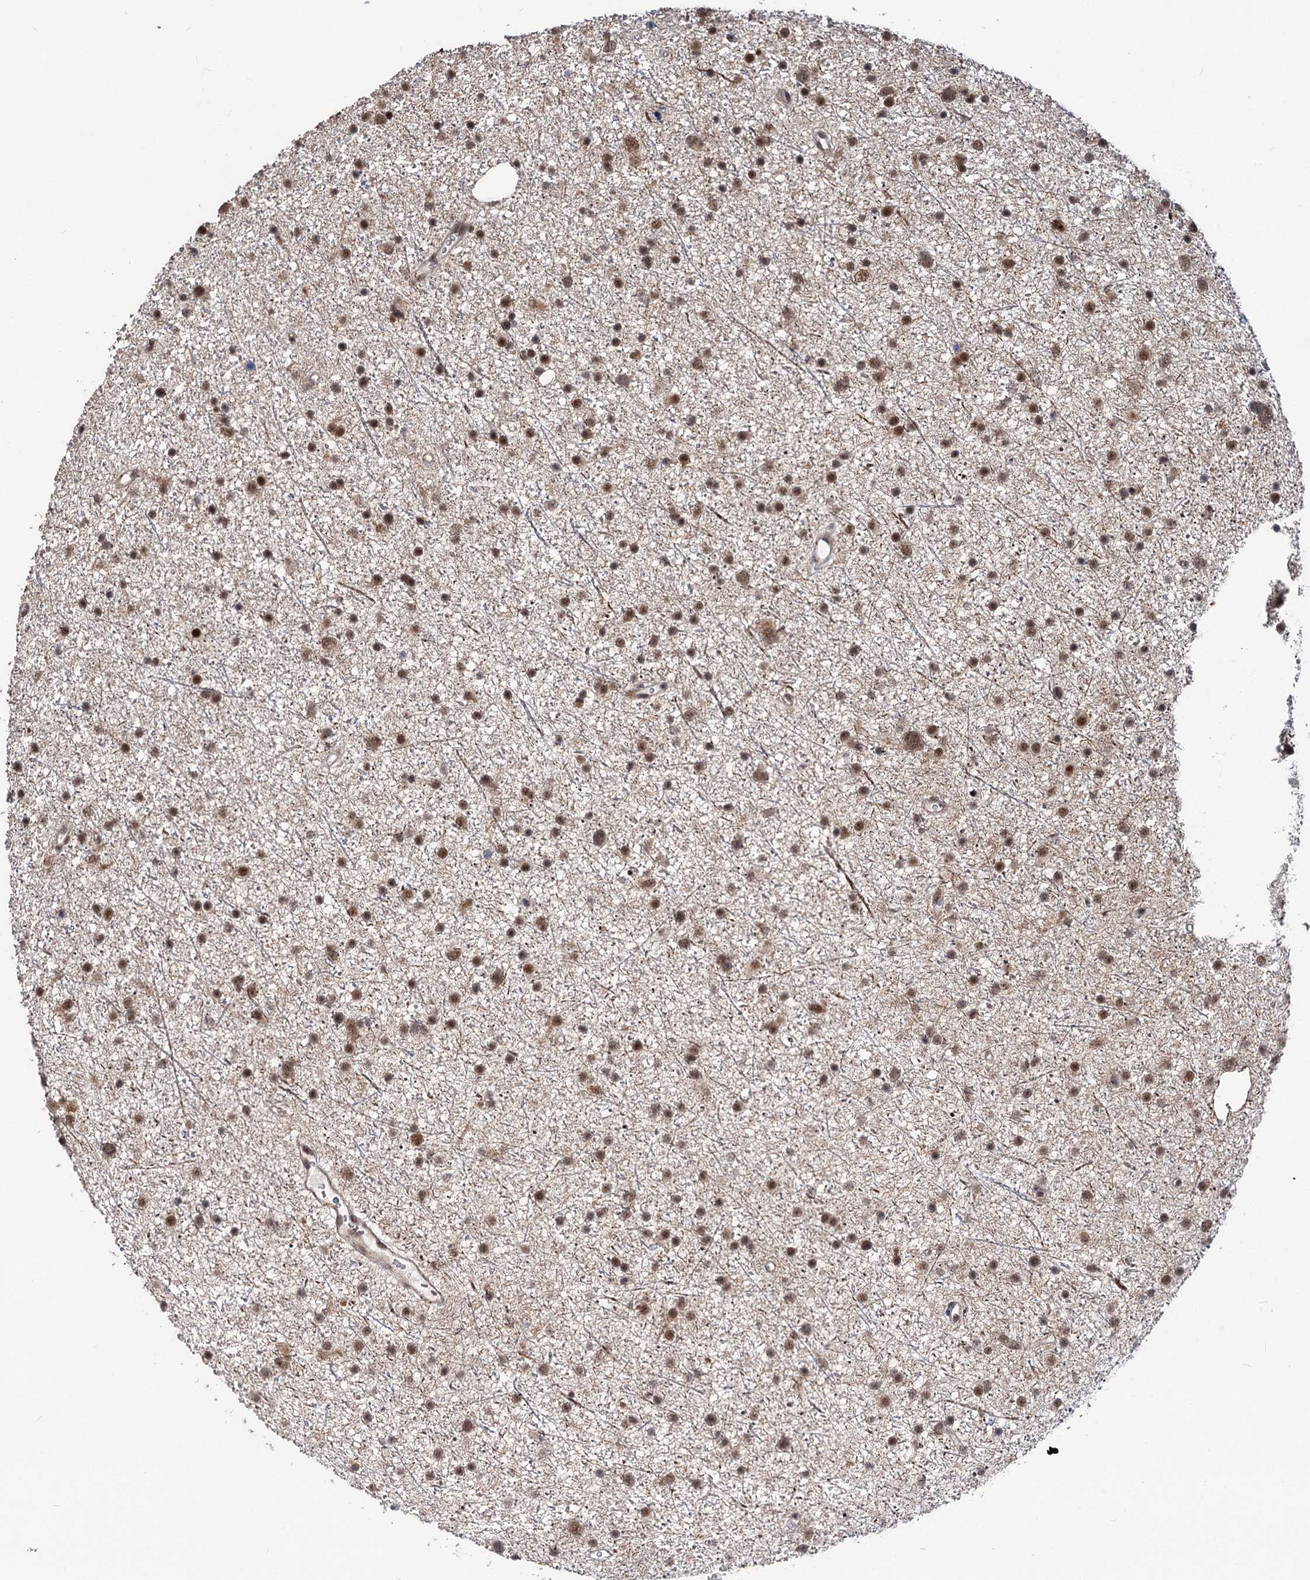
{"staining": {"intensity": "moderate", "quantity": ">75%", "location": "nuclear"}, "tissue": "glioma", "cell_type": "Tumor cells", "image_type": "cancer", "snomed": [{"axis": "morphology", "description": "Glioma, malignant, Low grade"}, {"axis": "topography", "description": "Cerebral cortex"}], "caption": "High-power microscopy captured an immunohistochemistry micrograph of malignant glioma (low-grade), revealing moderate nuclear positivity in approximately >75% of tumor cells.", "gene": "PHF8", "patient": {"sex": "female", "age": 39}}